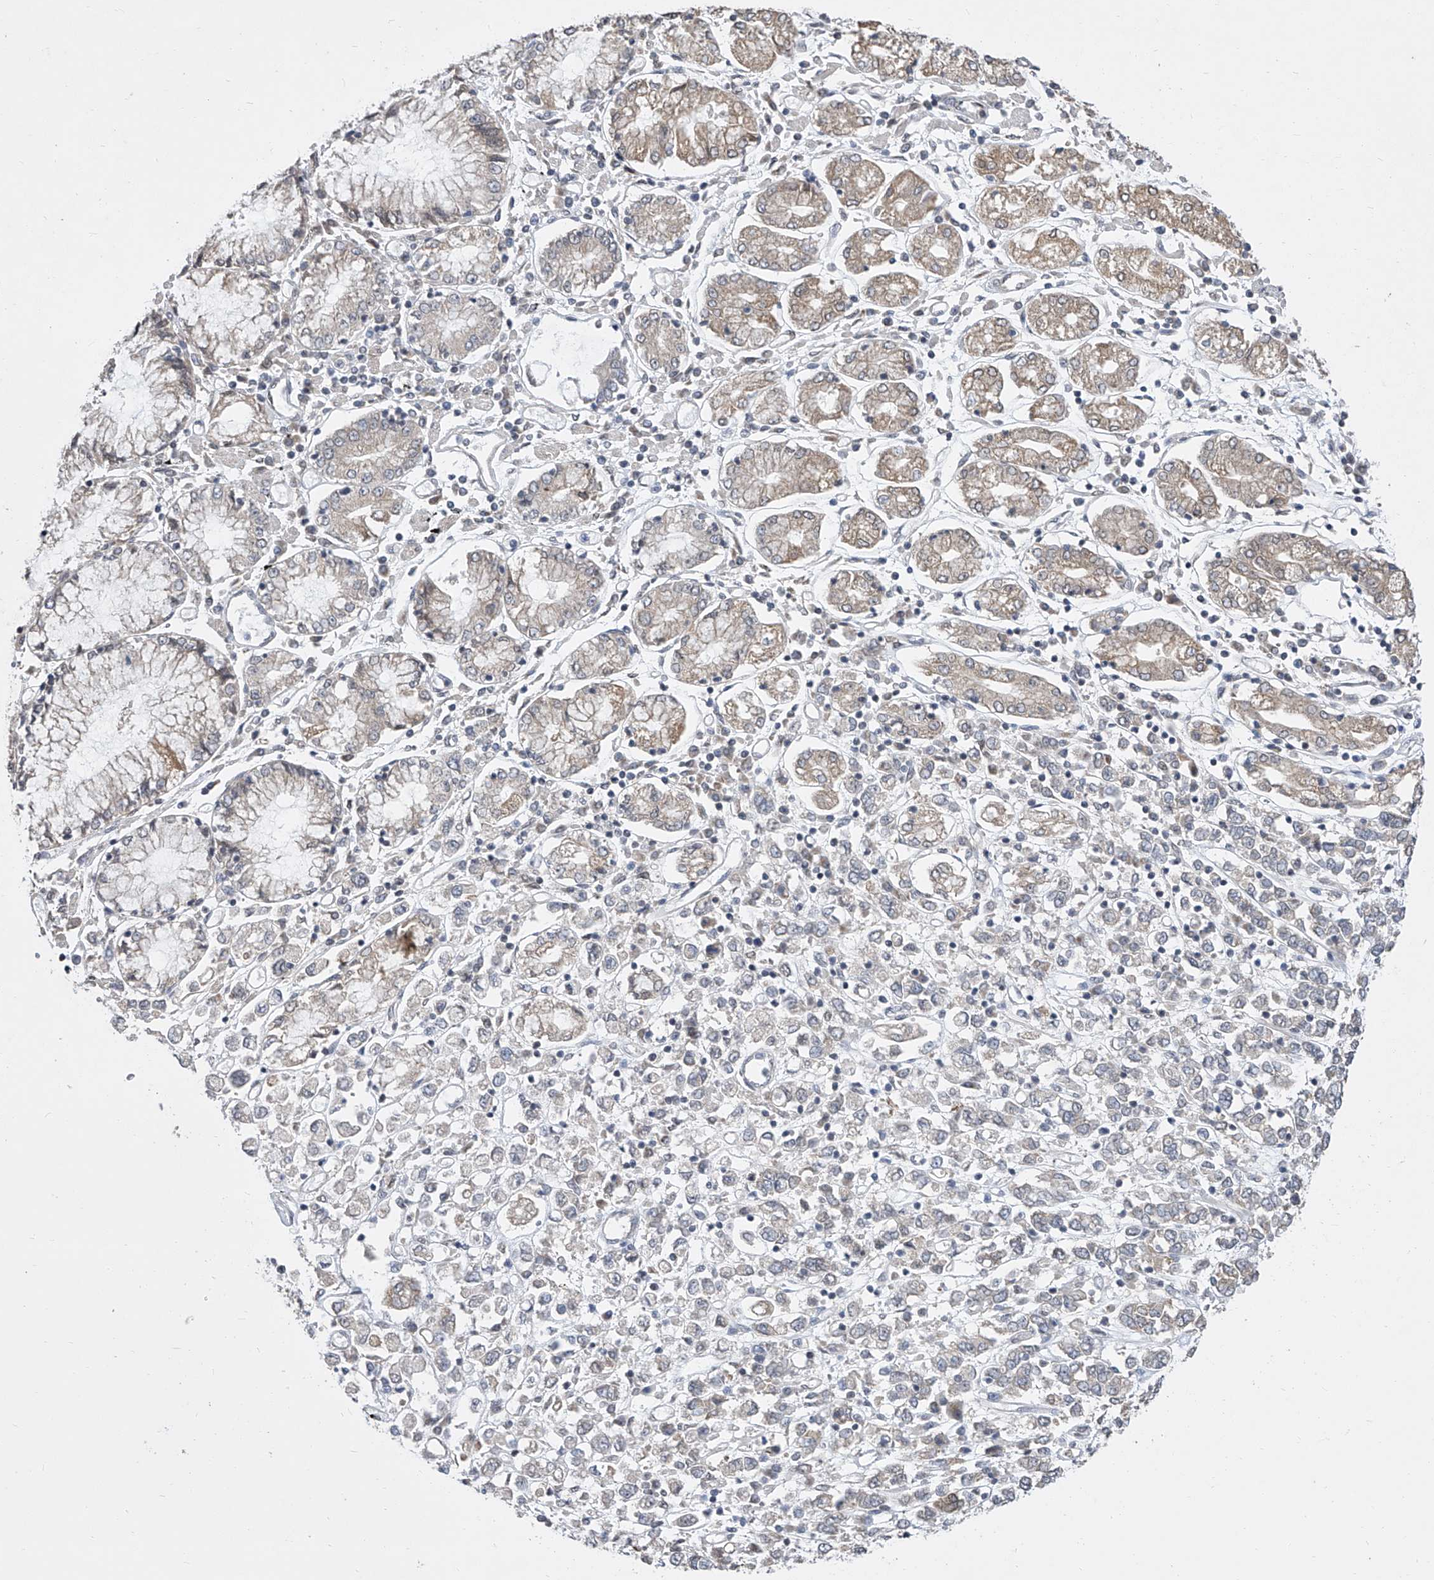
{"staining": {"intensity": "weak", "quantity": "<25%", "location": "cytoplasmic/membranous,nuclear"}, "tissue": "stomach cancer", "cell_type": "Tumor cells", "image_type": "cancer", "snomed": [{"axis": "morphology", "description": "Adenocarcinoma, NOS"}, {"axis": "topography", "description": "Stomach"}], "caption": "DAB immunohistochemical staining of human stomach cancer shows no significant expression in tumor cells.", "gene": "CETN2", "patient": {"sex": "female", "age": 76}}